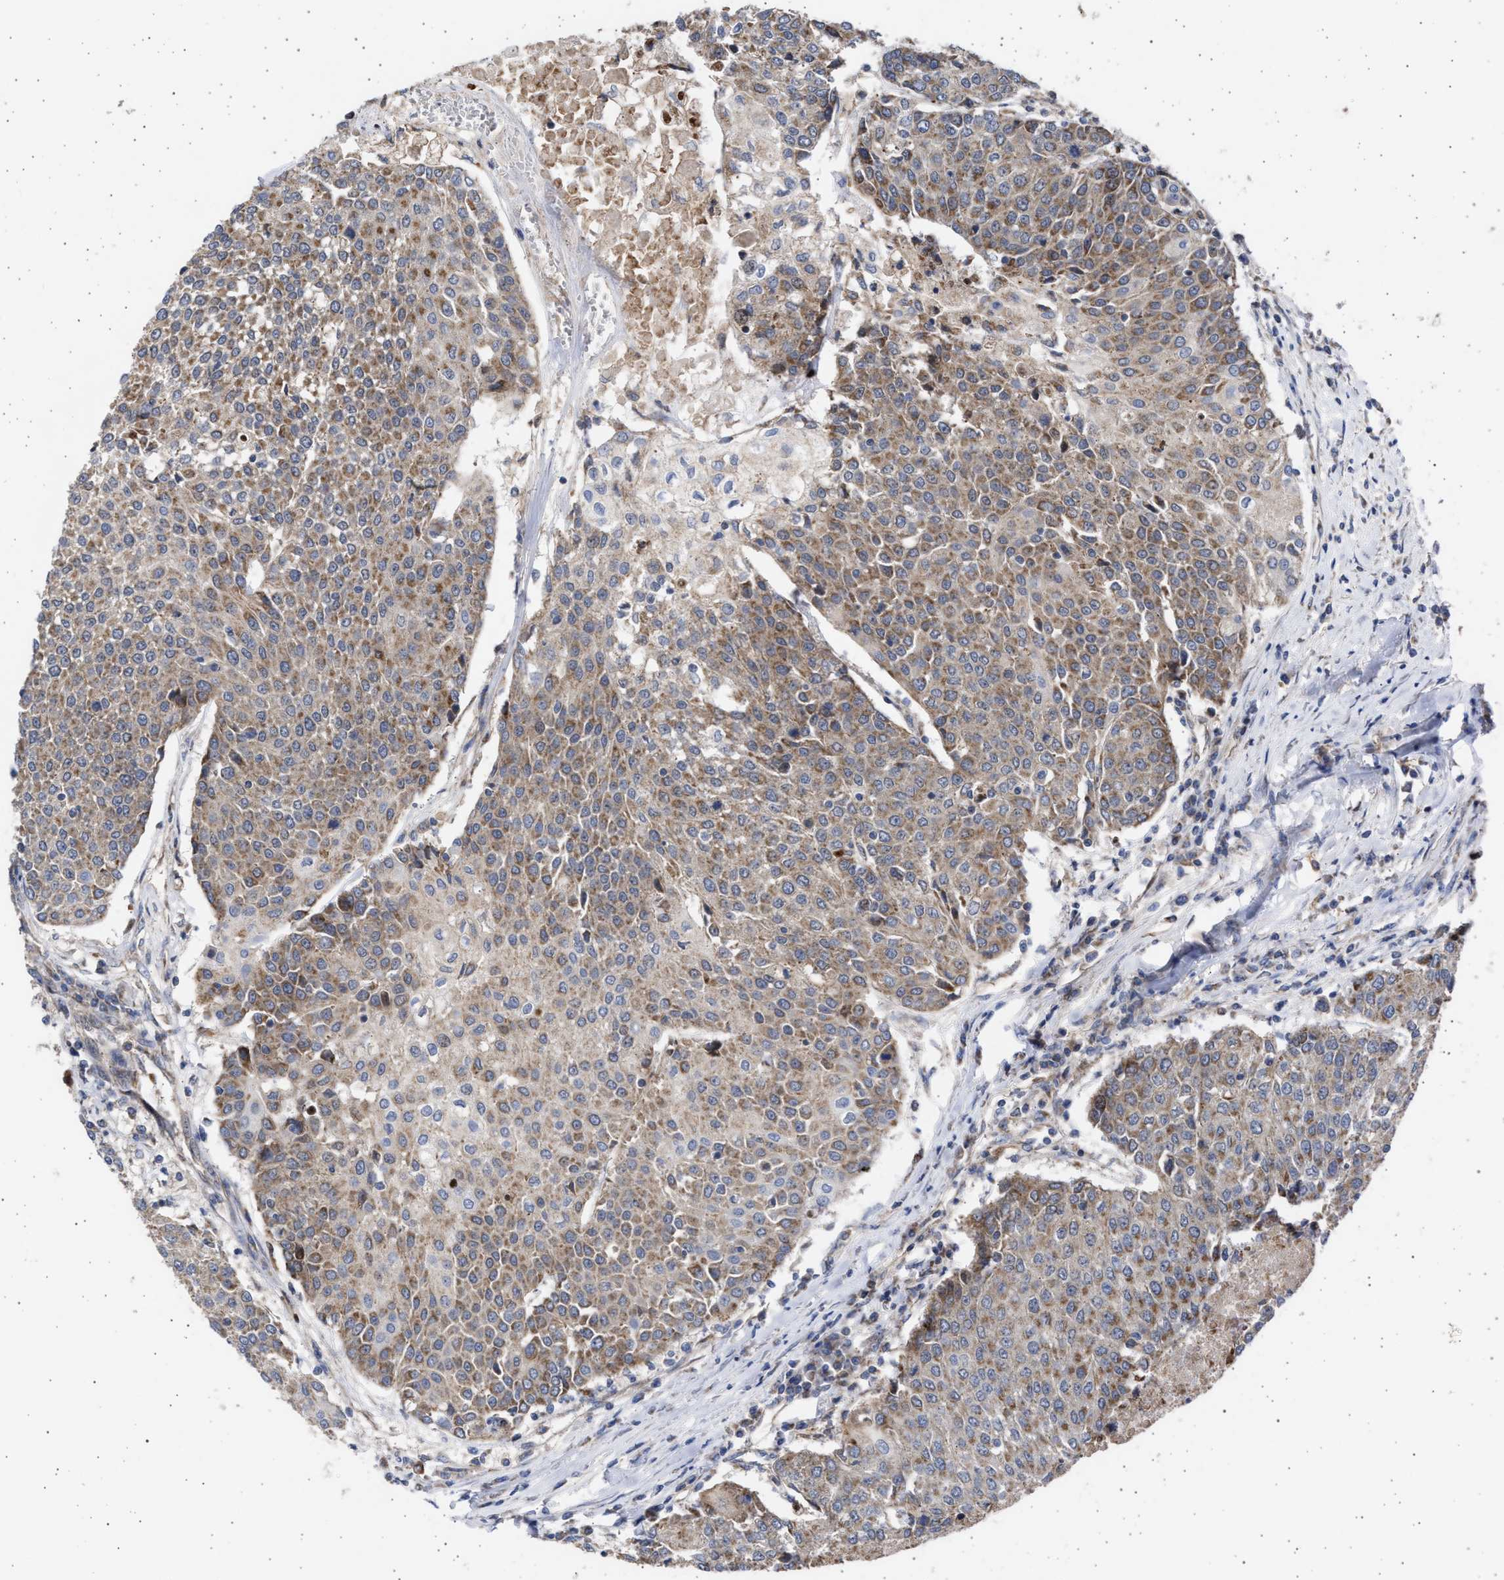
{"staining": {"intensity": "moderate", "quantity": ">75%", "location": "cytoplasmic/membranous"}, "tissue": "urothelial cancer", "cell_type": "Tumor cells", "image_type": "cancer", "snomed": [{"axis": "morphology", "description": "Urothelial carcinoma, High grade"}, {"axis": "topography", "description": "Urinary bladder"}], "caption": "Human urothelial cancer stained for a protein (brown) displays moderate cytoplasmic/membranous positive positivity in about >75% of tumor cells.", "gene": "TTC19", "patient": {"sex": "female", "age": 85}}